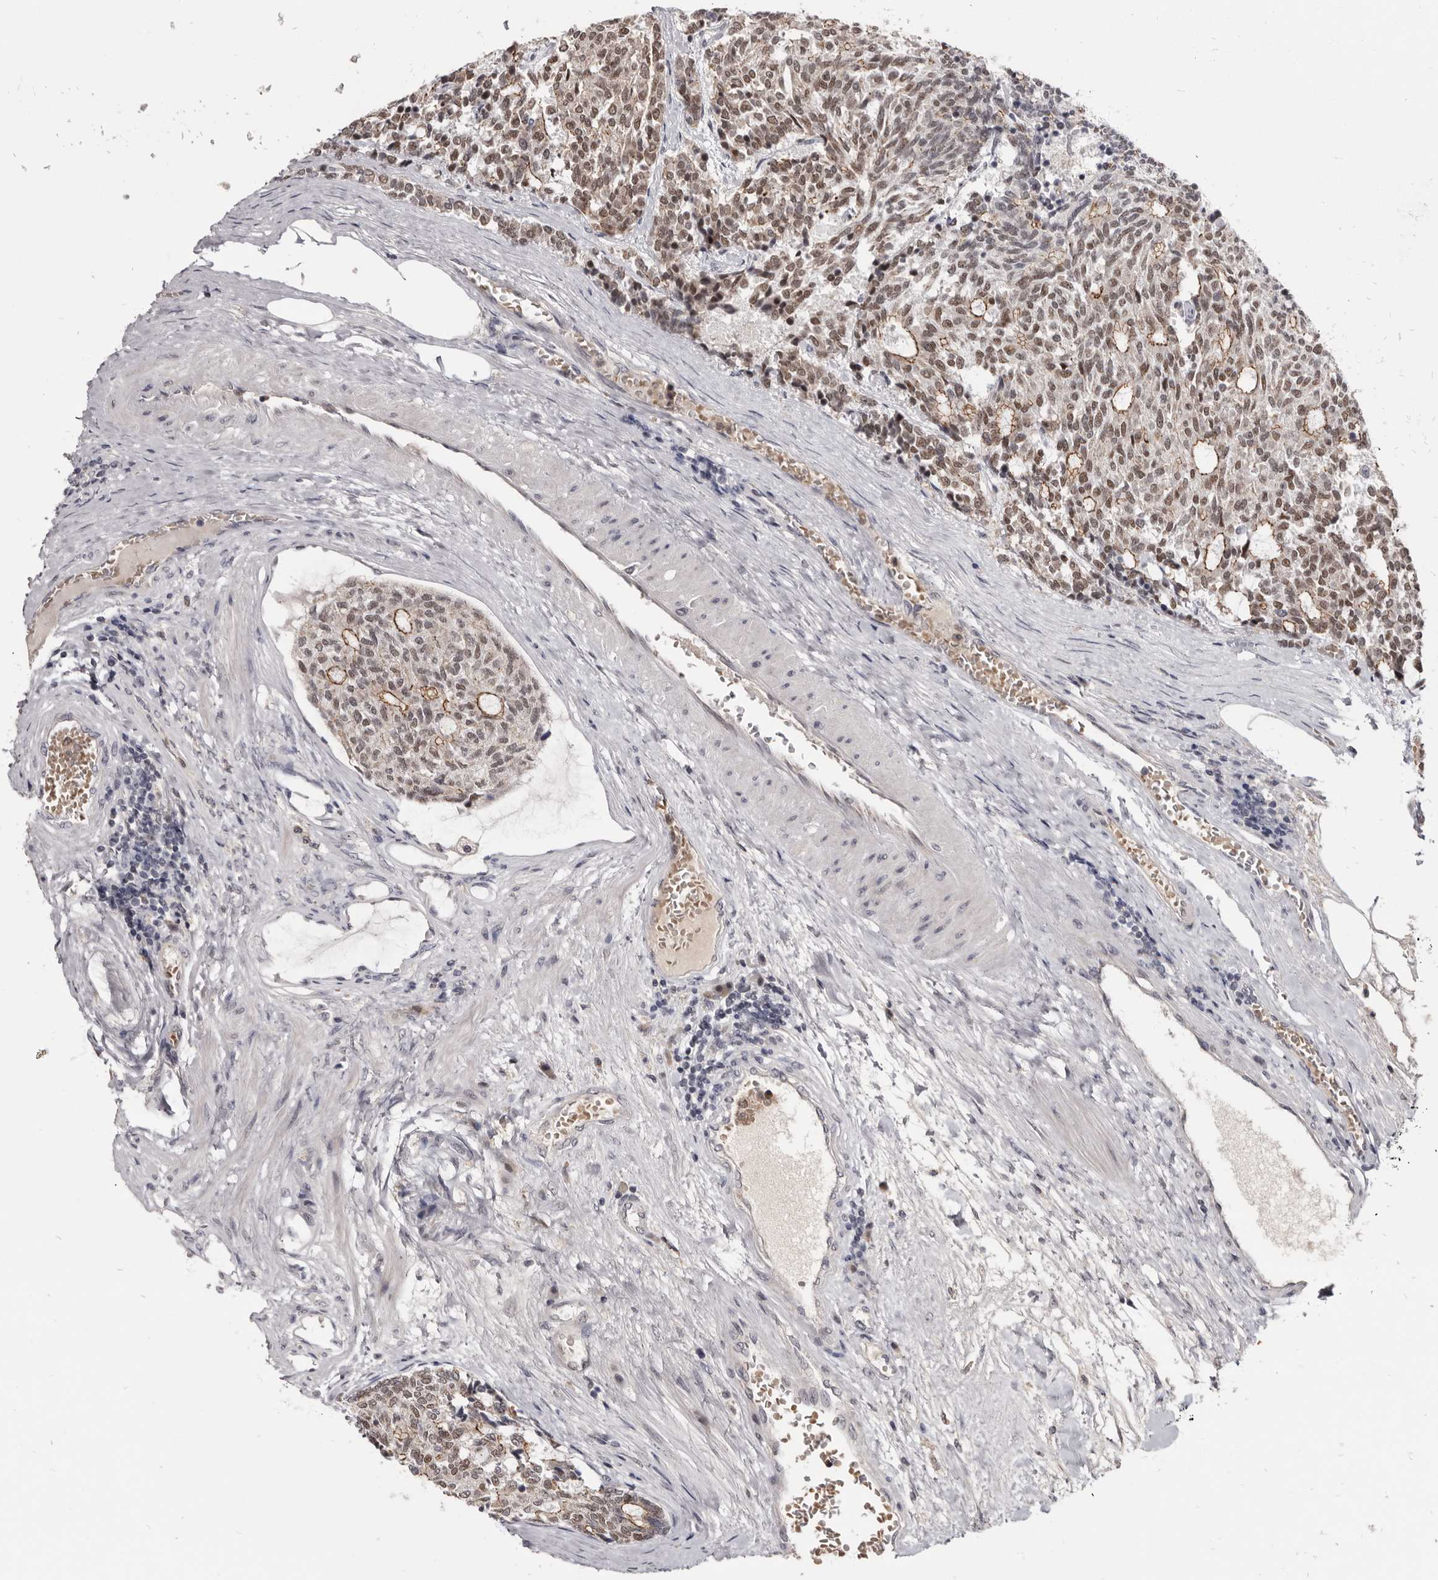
{"staining": {"intensity": "moderate", "quantity": ">75%", "location": "cytoplasmic/membranous,nuclear"}, "tissue": "carcinoid", "cell_type": "Tumor cells", "image_type": "cancer", "snomed": [{"axis": "morphology", "description": "Carcinoid, malignant, NOS"}, {"axis": "topography", "description": "Pancreas"}], "caption": "The photomicrograph displays immunohistochemical staining of carcinoid (malignant). There is moderate cytoplasmic/membranous and nuclear expression is appreciated in about >75% of tumor cells. (DAB = brown stain, brightfield microscopy at high magnification).", "gene": "CGN", "patient": {"sex": "female", "age": 54}}